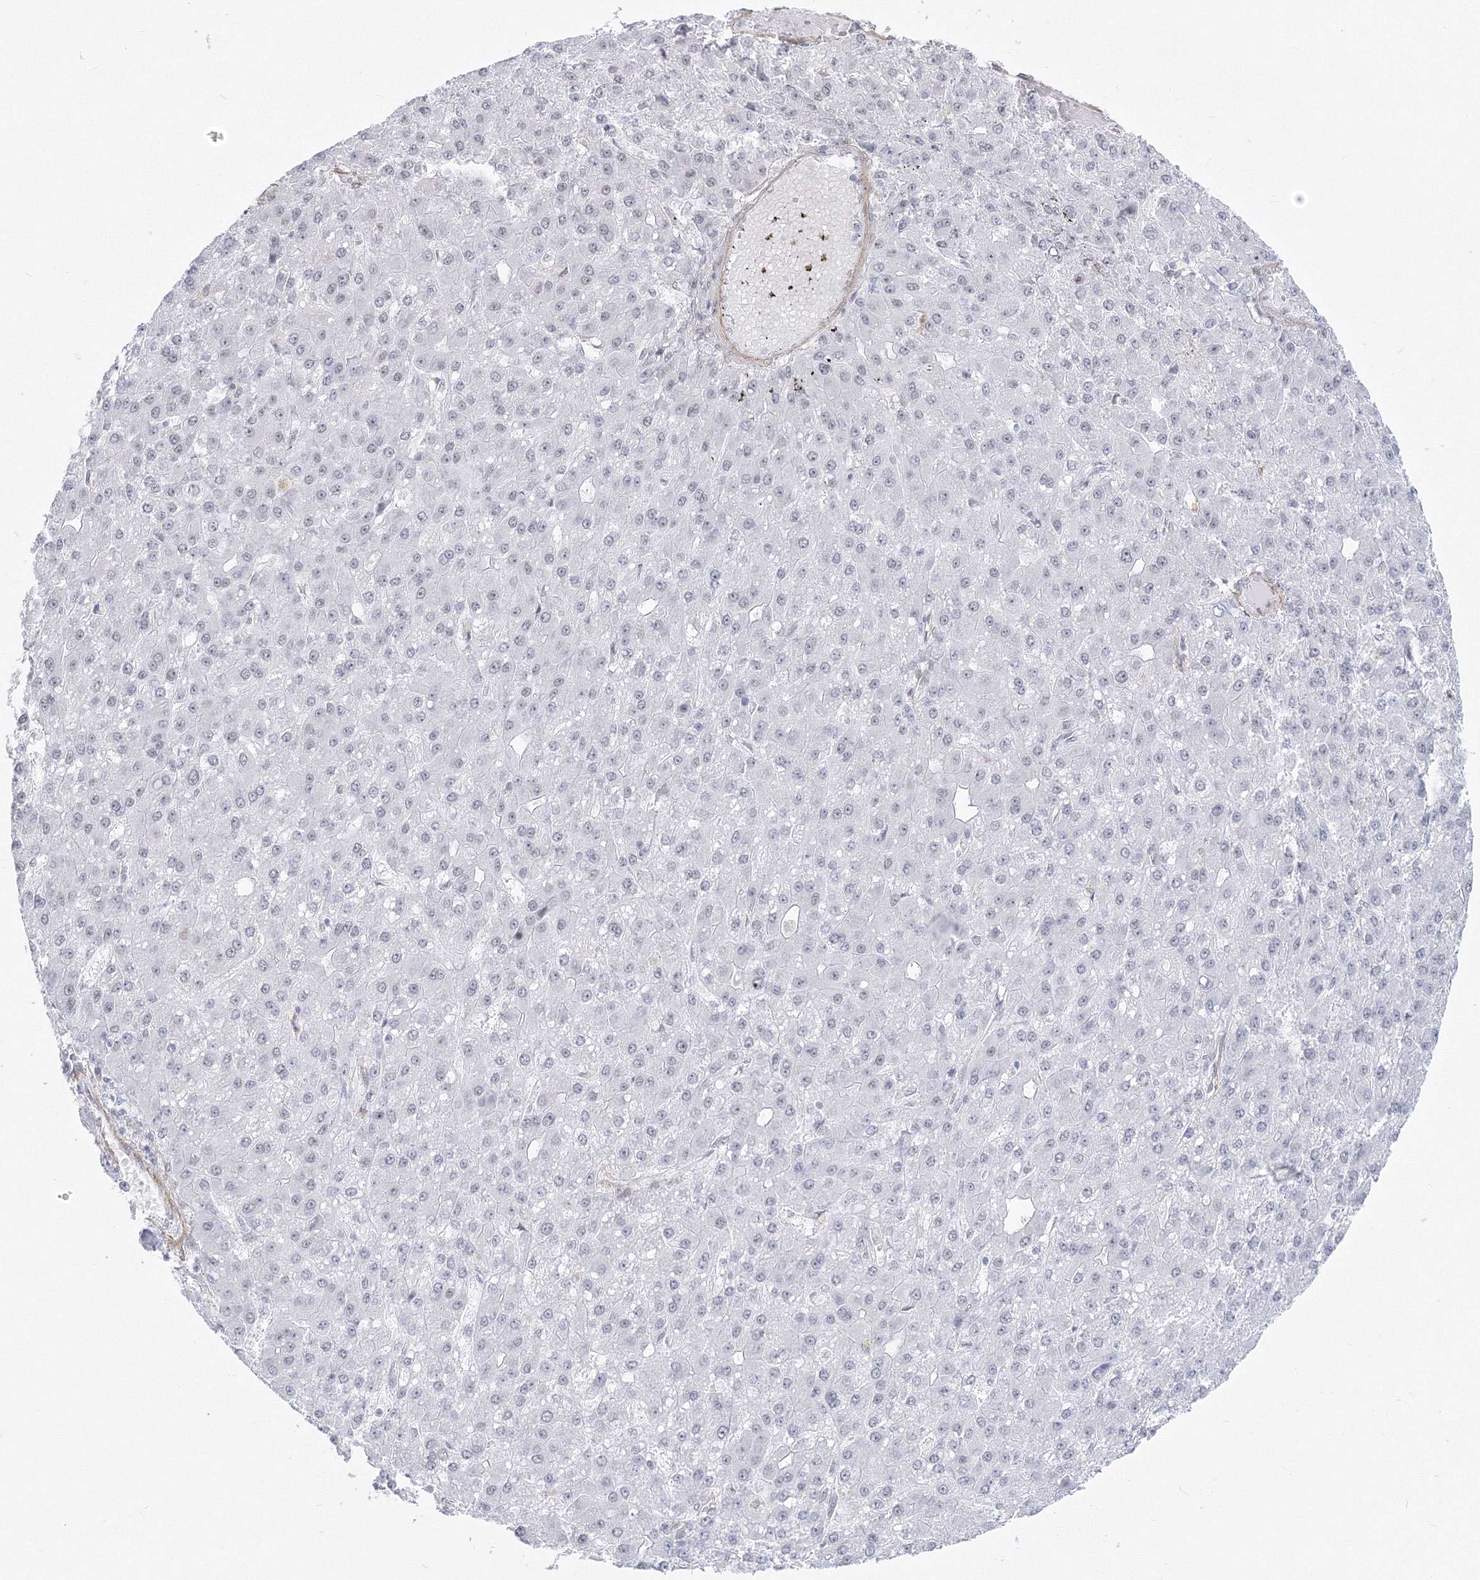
{"staining": {"intensity": "negative", "quantity": "none", "location": "none"}, "tissue": "liver cancer", "cell_type": "Tumor cells", "image_type": "cancer", "snomed": [{"axis": "morphology", "description": "Carcinoma, Hepatocellular, NOS"}, {"axis": "topography", "description": "Liver"}], "caption": "This image is of liver cancer stained with IHC to label a protein in brown with the nuclei are counter-stained blue. There is no expression in tumor cells.", "gene": "ZNF638", "patient": {"sex": "male", "age": 67}}